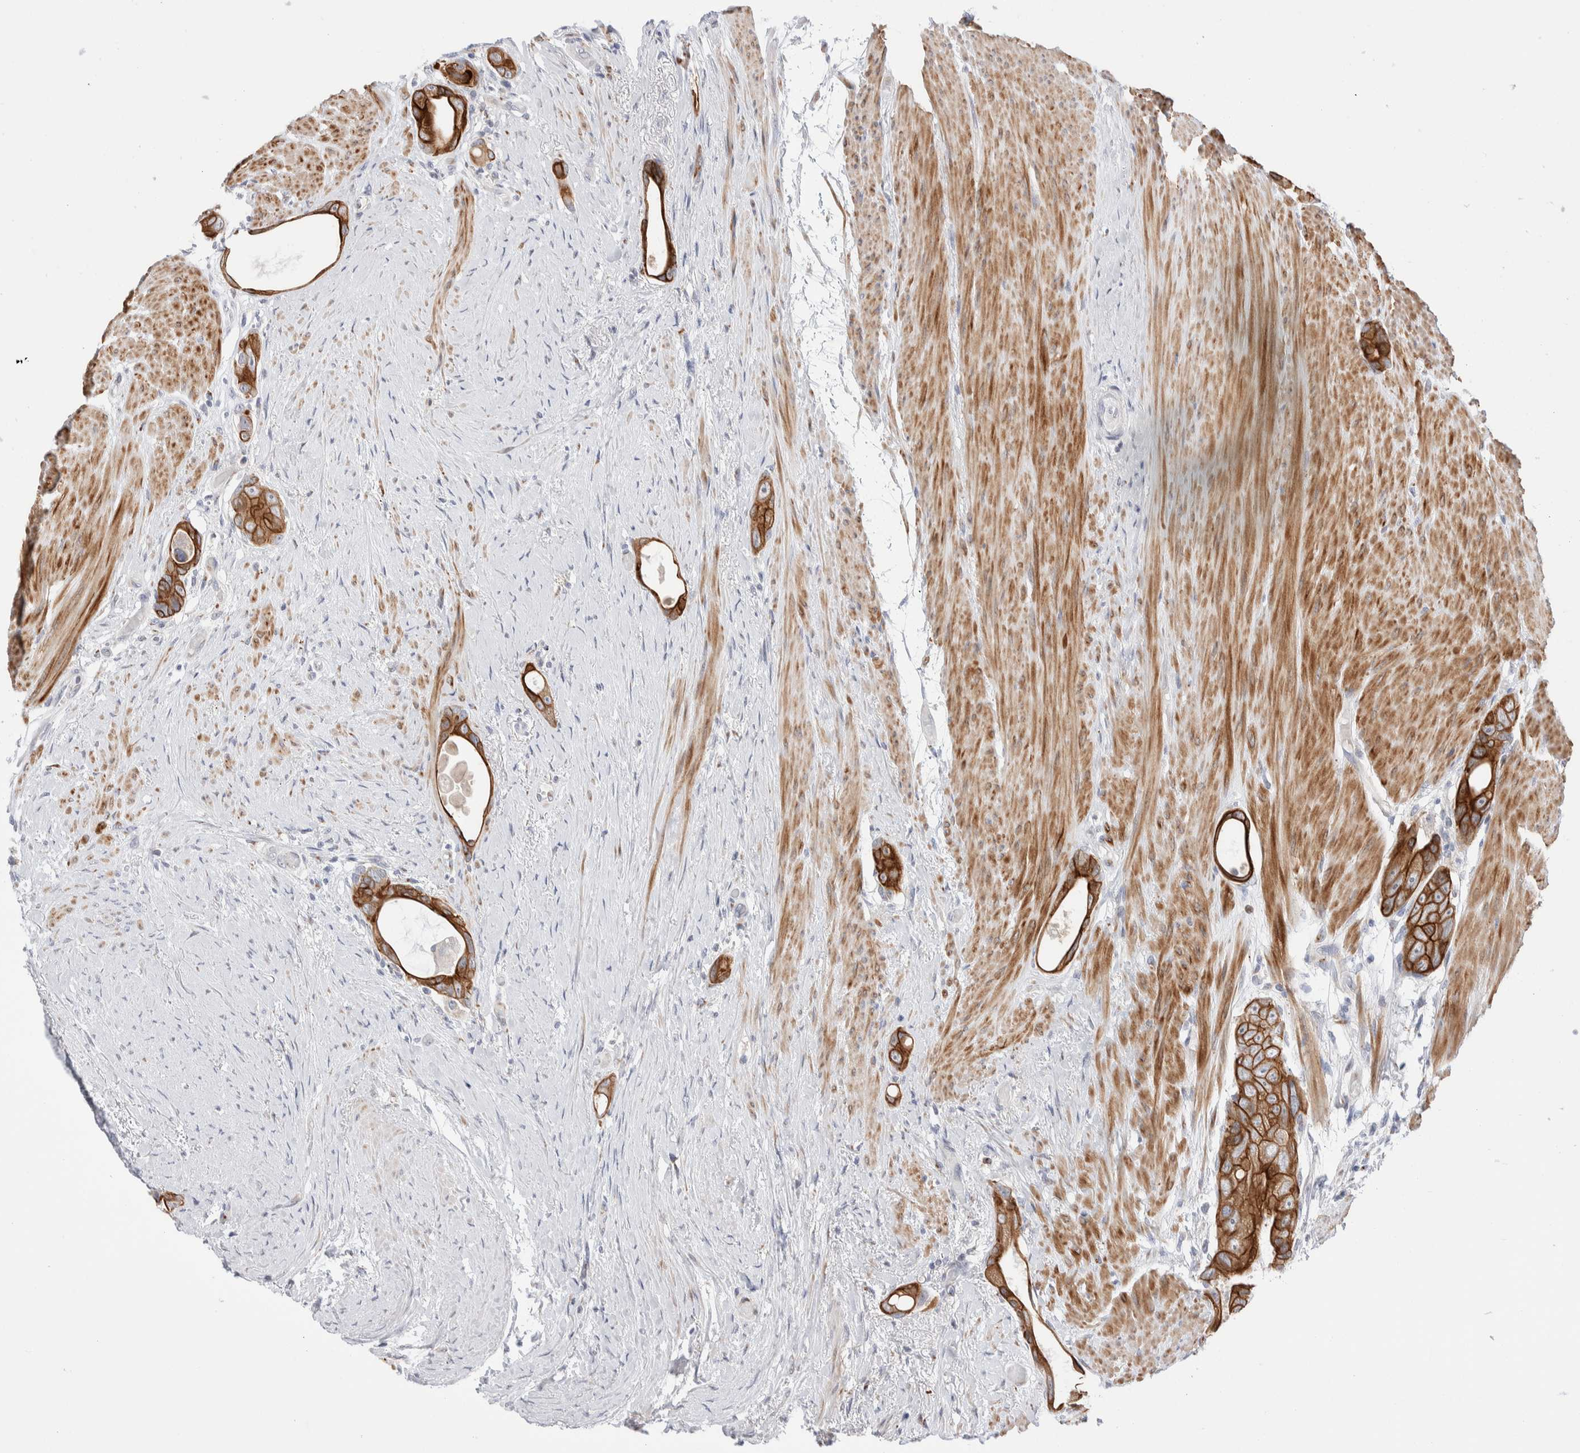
{"staining": {"intensity": "strong", "quantity": ">75%", "location": "cytoplasmic/membranous"}, "tissue": "colorectal cancer", "cell_type": "Tumor cells", "image_type": "cancer", "snomed": [{"axis": "morphology", "description": "Adenocarcinoma, NOS"}, {"axis": "topography", "description": "Rectum"}], "caption": "Adenocarcinoma (colorectal) stained for a protein displays strong cytoplasmic/membranous positivity in tumor cells. (IHC, brightfield microscopy, high magnification).", "gene": "C1orf112", "patient": {"sex": "male", "age": 51}}